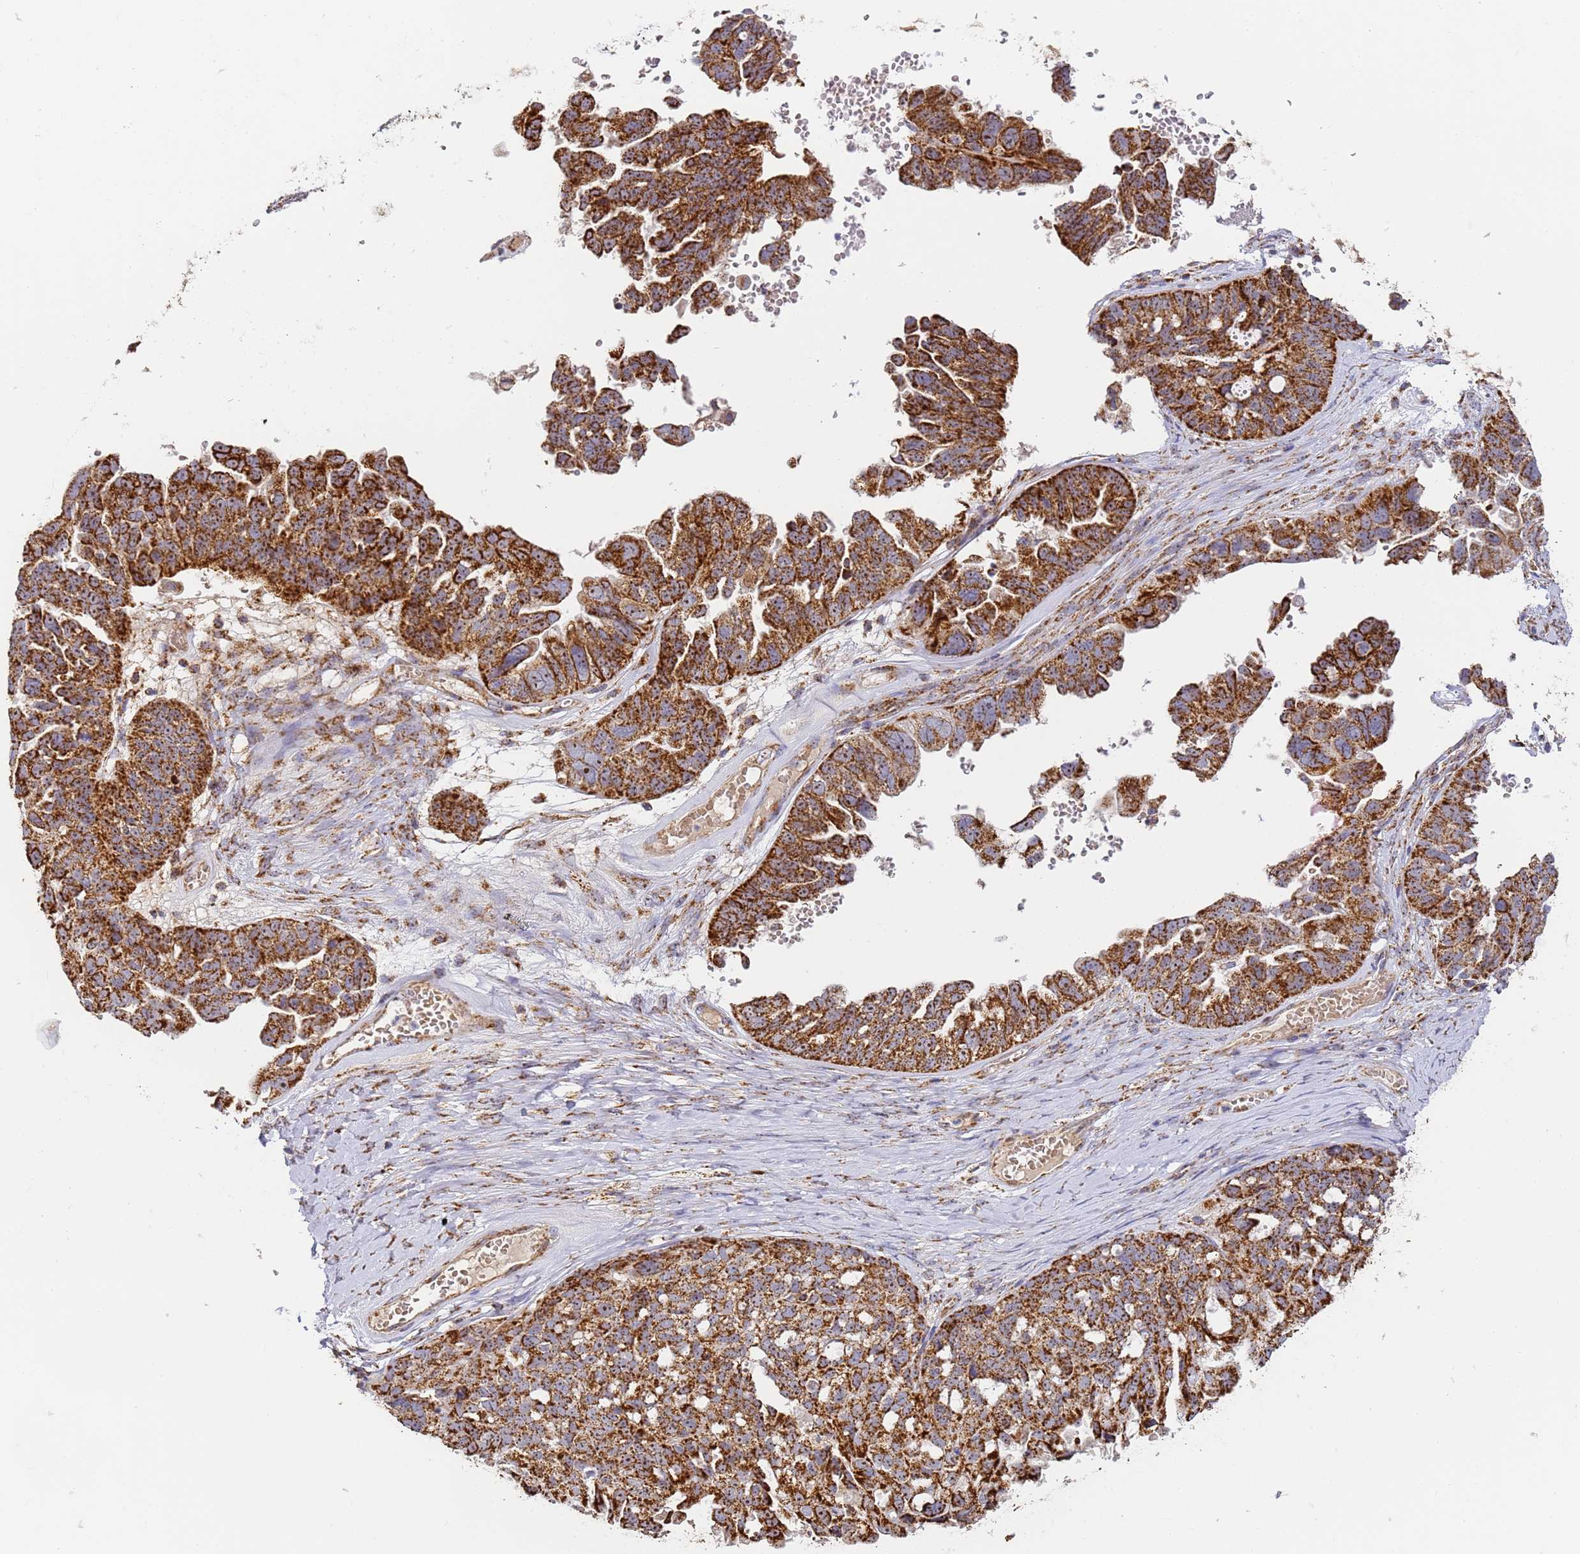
{"staining": {"intensity": "strong", "quantity": ">75%", "location": "cytoplasmic/membranous,nuclear"}, "tissue": "ovarian cancer", "cell_type": "Tumor cells", "image_type": "cancer", "snomed": [{"axis": "morphology", "description": "Cystadenocarcinoma, serous, NOS"}, {"axis": "topography", "description": "Ovary"}], "caption": "Protein expression by immunohistochemistry shows strong cytoplasmic/membranous and nuclear positivity in about >75% of tumor cells in ovarian cancer (serous cystadenocarcinoma).", "gene": "FRG2C", "patient": {"sex": "female", "age": 79}}